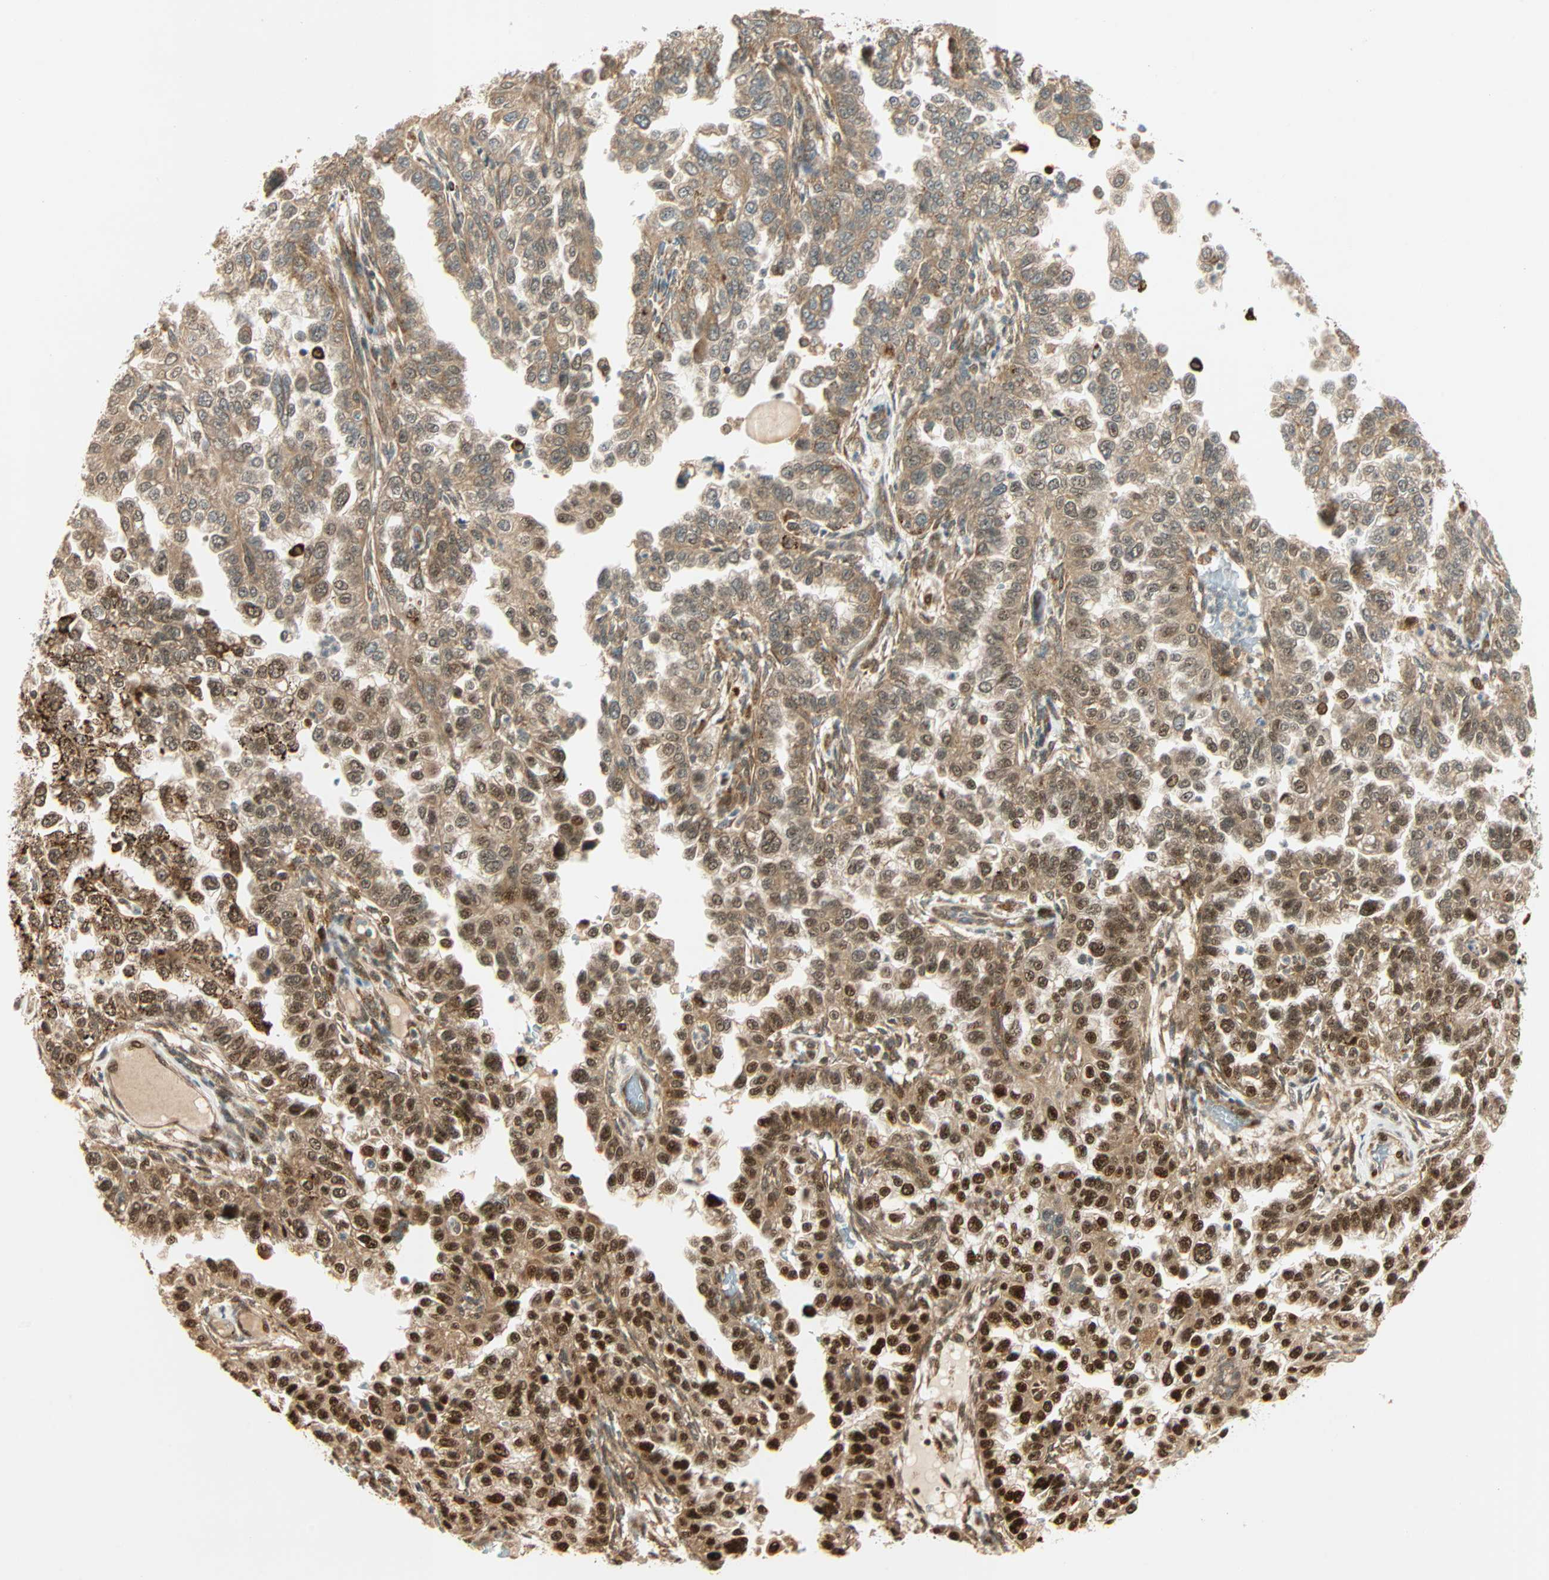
{"staining": {"intensity": "strong", "quantity": ">75%", "location": "cytoplasmic/membranous,nuclear"}, "tissue": "endometrial cancer", "cell_type": "Tumor cells", "image_type": "cancer", "snomed": [{"axis": "morphology", "description": "Adenocarcinoma, NOS"}, {"axis": "topography", "description": "Endometrium"}], "caption": "Immunohistochemistry histopathology image of endometrial adenocarcinoma stained for a protein (brown), which exhibits high levels of strong cytoplasmic/membranous and nuclear positivity in about >75% of tumor cells.", "gene": "PNPLA6", "patient": {"sex": "female", "age": 85}}